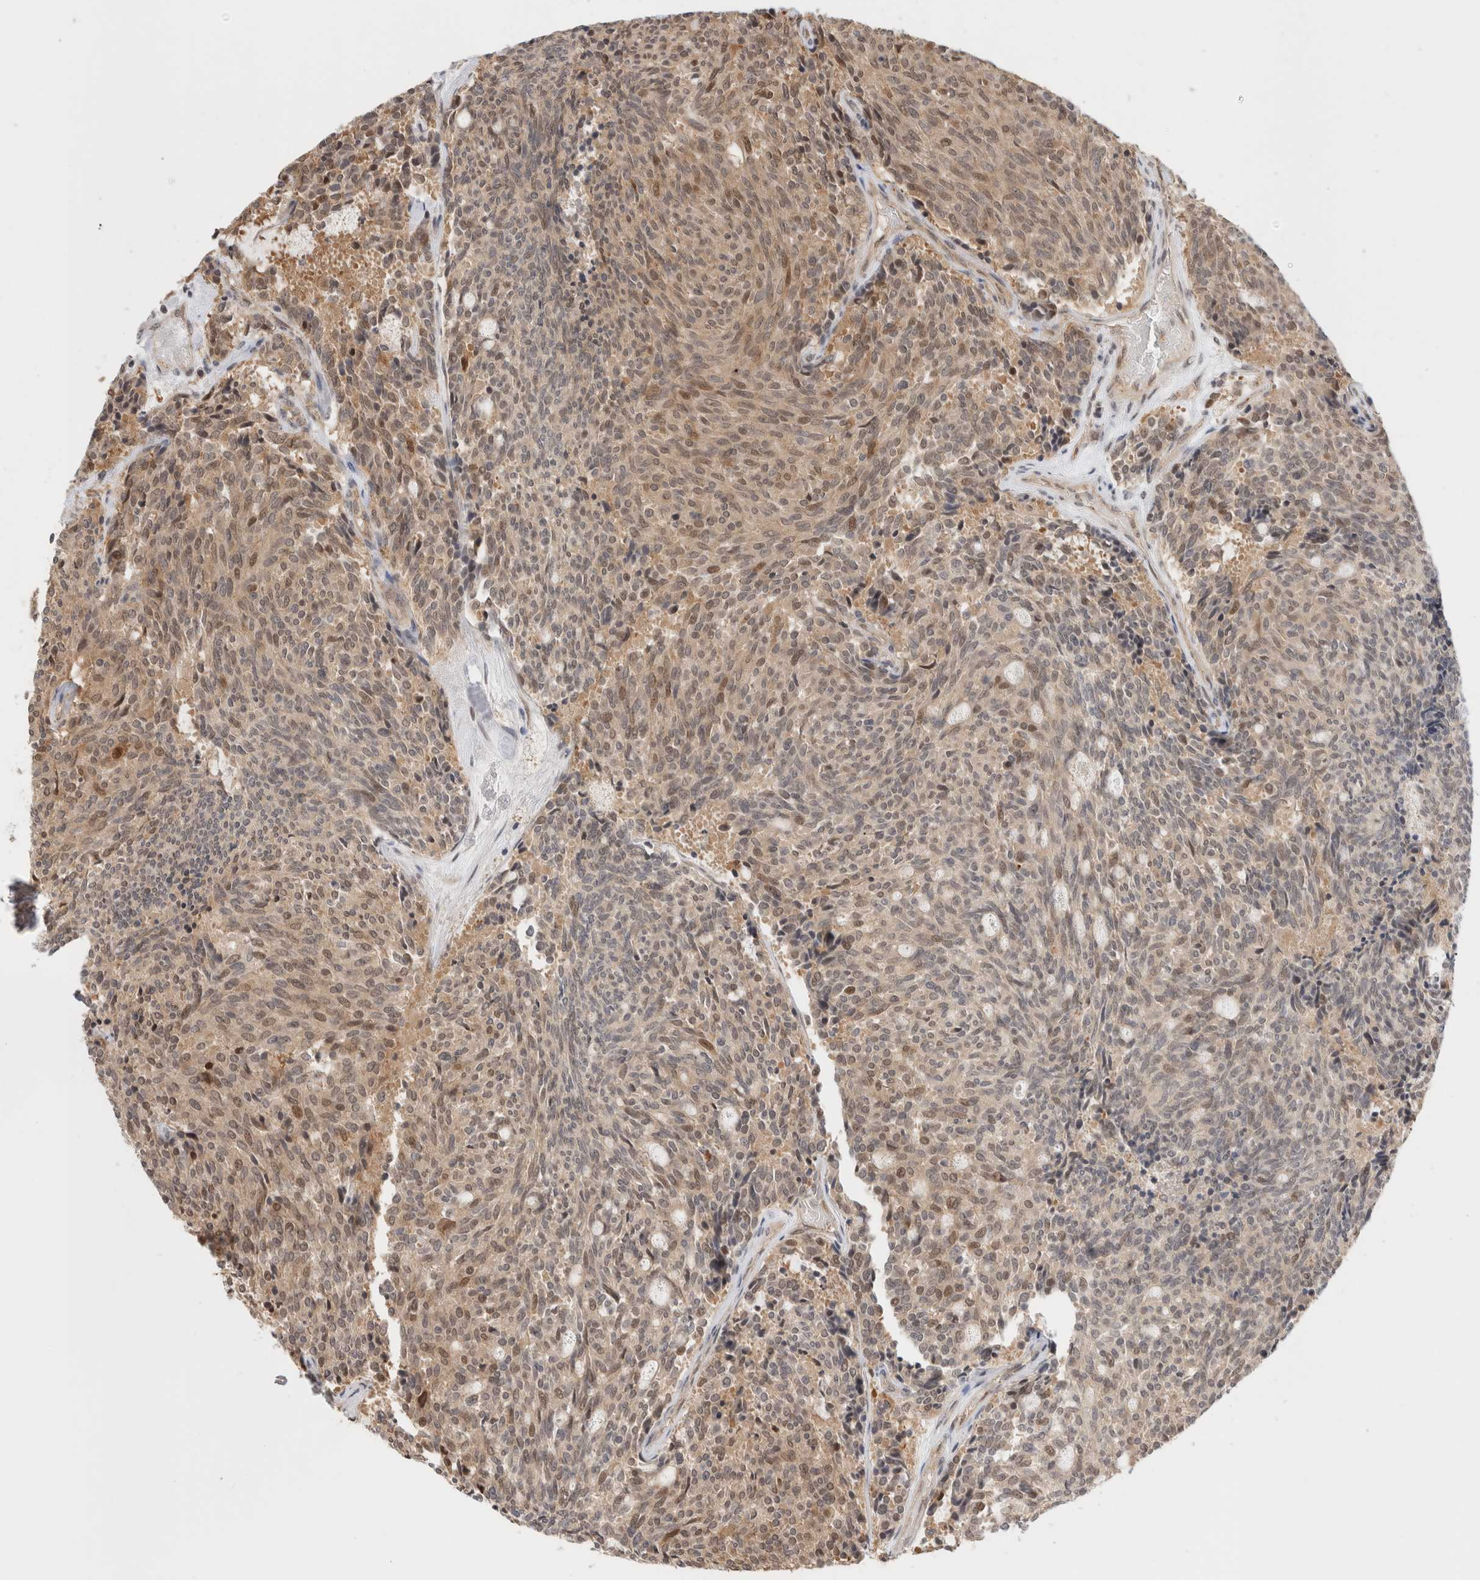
{"staining": {"intensity": "weak", "quantity": ">75%", "location": "cytoplasmic/membranous,nuclear"}, "tissue": "carcinoid", "cell_type": "Tumor cells", "image_type": "cancer", "snomed": [{"axis": "morphology", "description": "Carcinoid, malignant, NOS"}, {"axis": "topography", "description": "Pancreas"}], "caption": "About >75% of tumor cells in carcinoid exhibit weak cytoplasmic/membranous and nuclear protein expression as visualized by brown immunohistochemical staining.", "gene": "OTUD6B", "patient": {"sex": "female", "age": 54}}